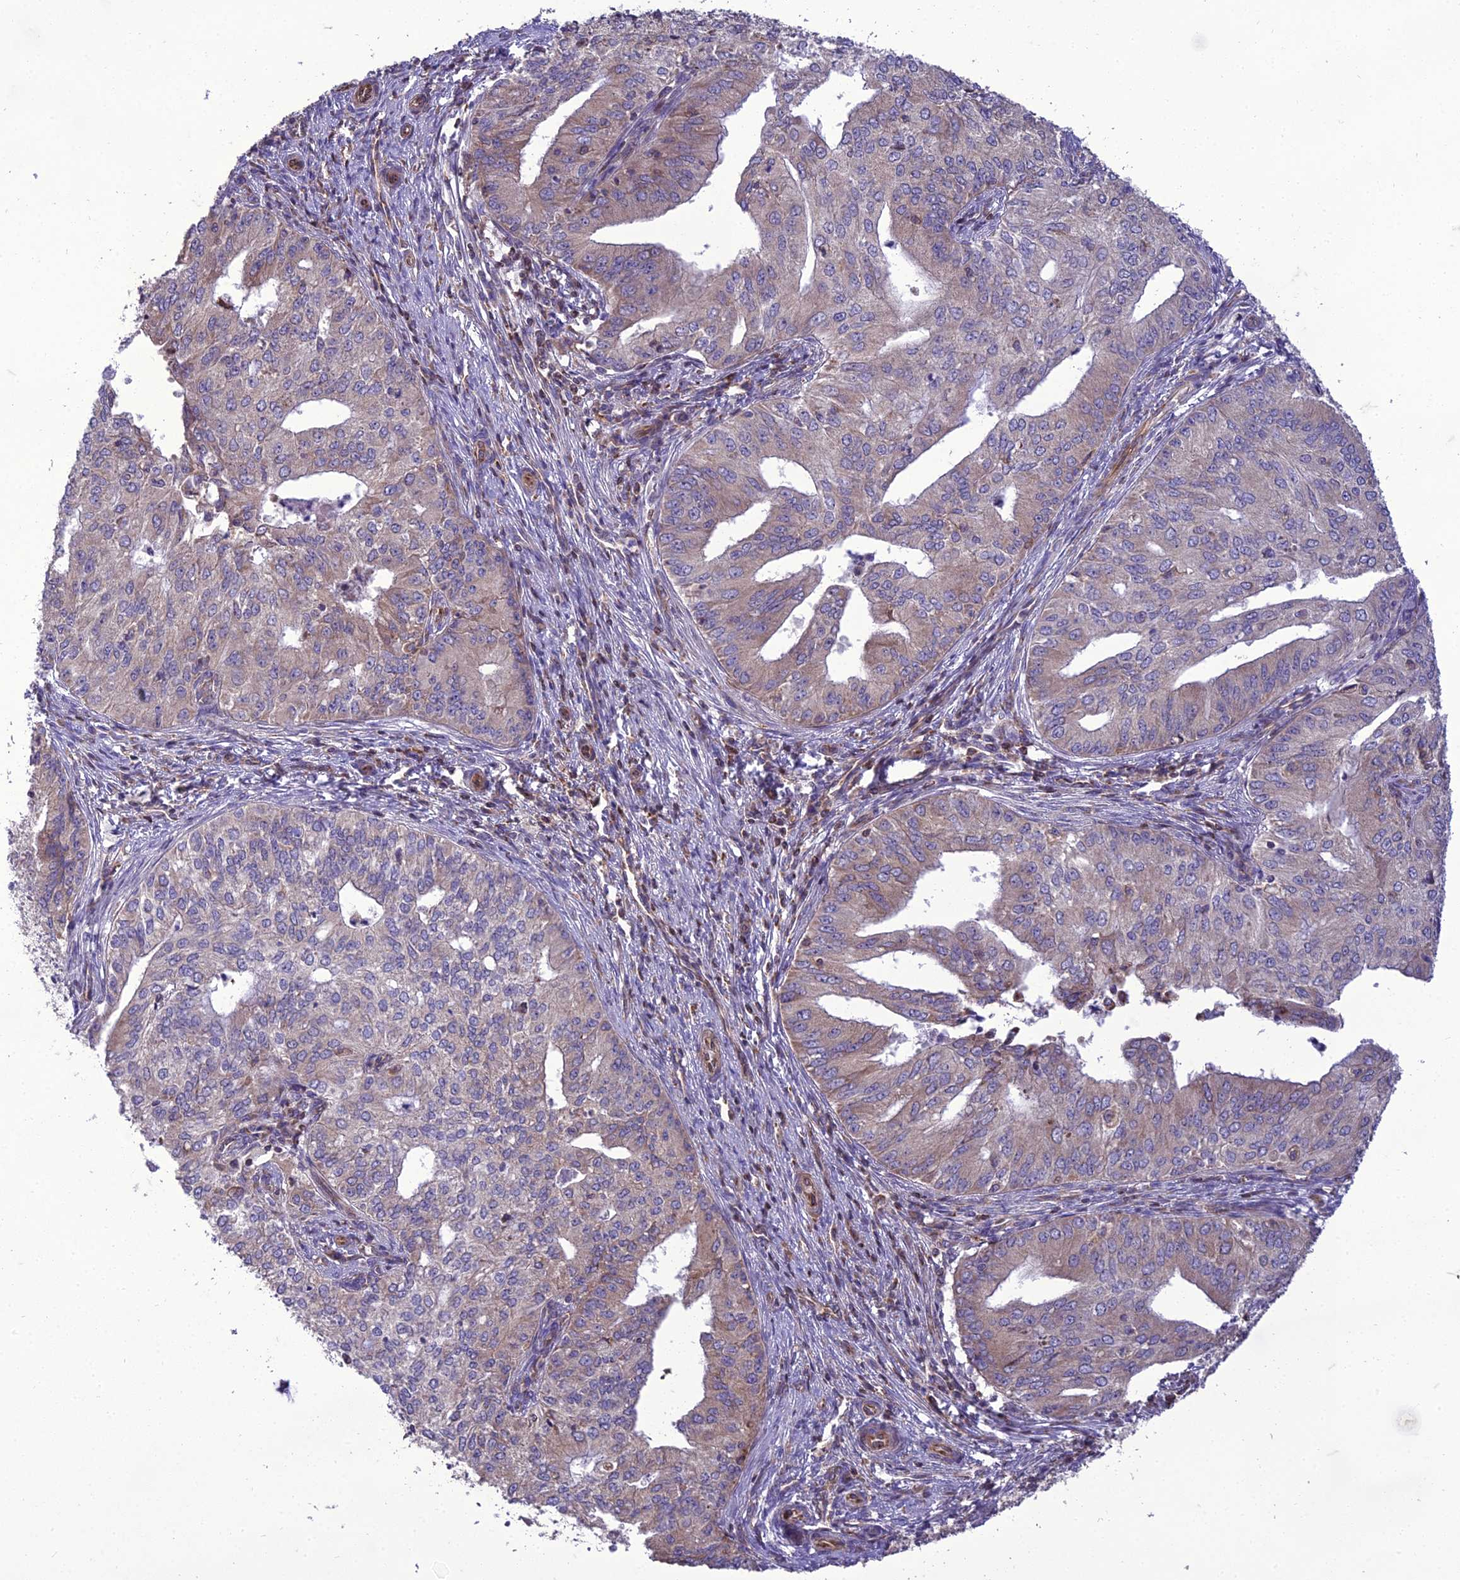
{"staining": {"intensity": "weak", "quantity": "25%-75%", "location": "cytoplasmic/membranous"}, "tissue": "endometrial cancer", "cell_type": "Tumor cells", "image_type": "cancer", "snomed": [{"axis": "morphology", "description": "Adenocarcinoma, NOS"}, {"axis": "topography", "description": "Endometrium"}], "caption": "A histopathology image of endometrial cancer stained for a protein reveals weak cytoplasmic/membranous brown staining in tumor cells.", "gene": "GIMAP1", "patient": {"sex": "female", "age": 50}}